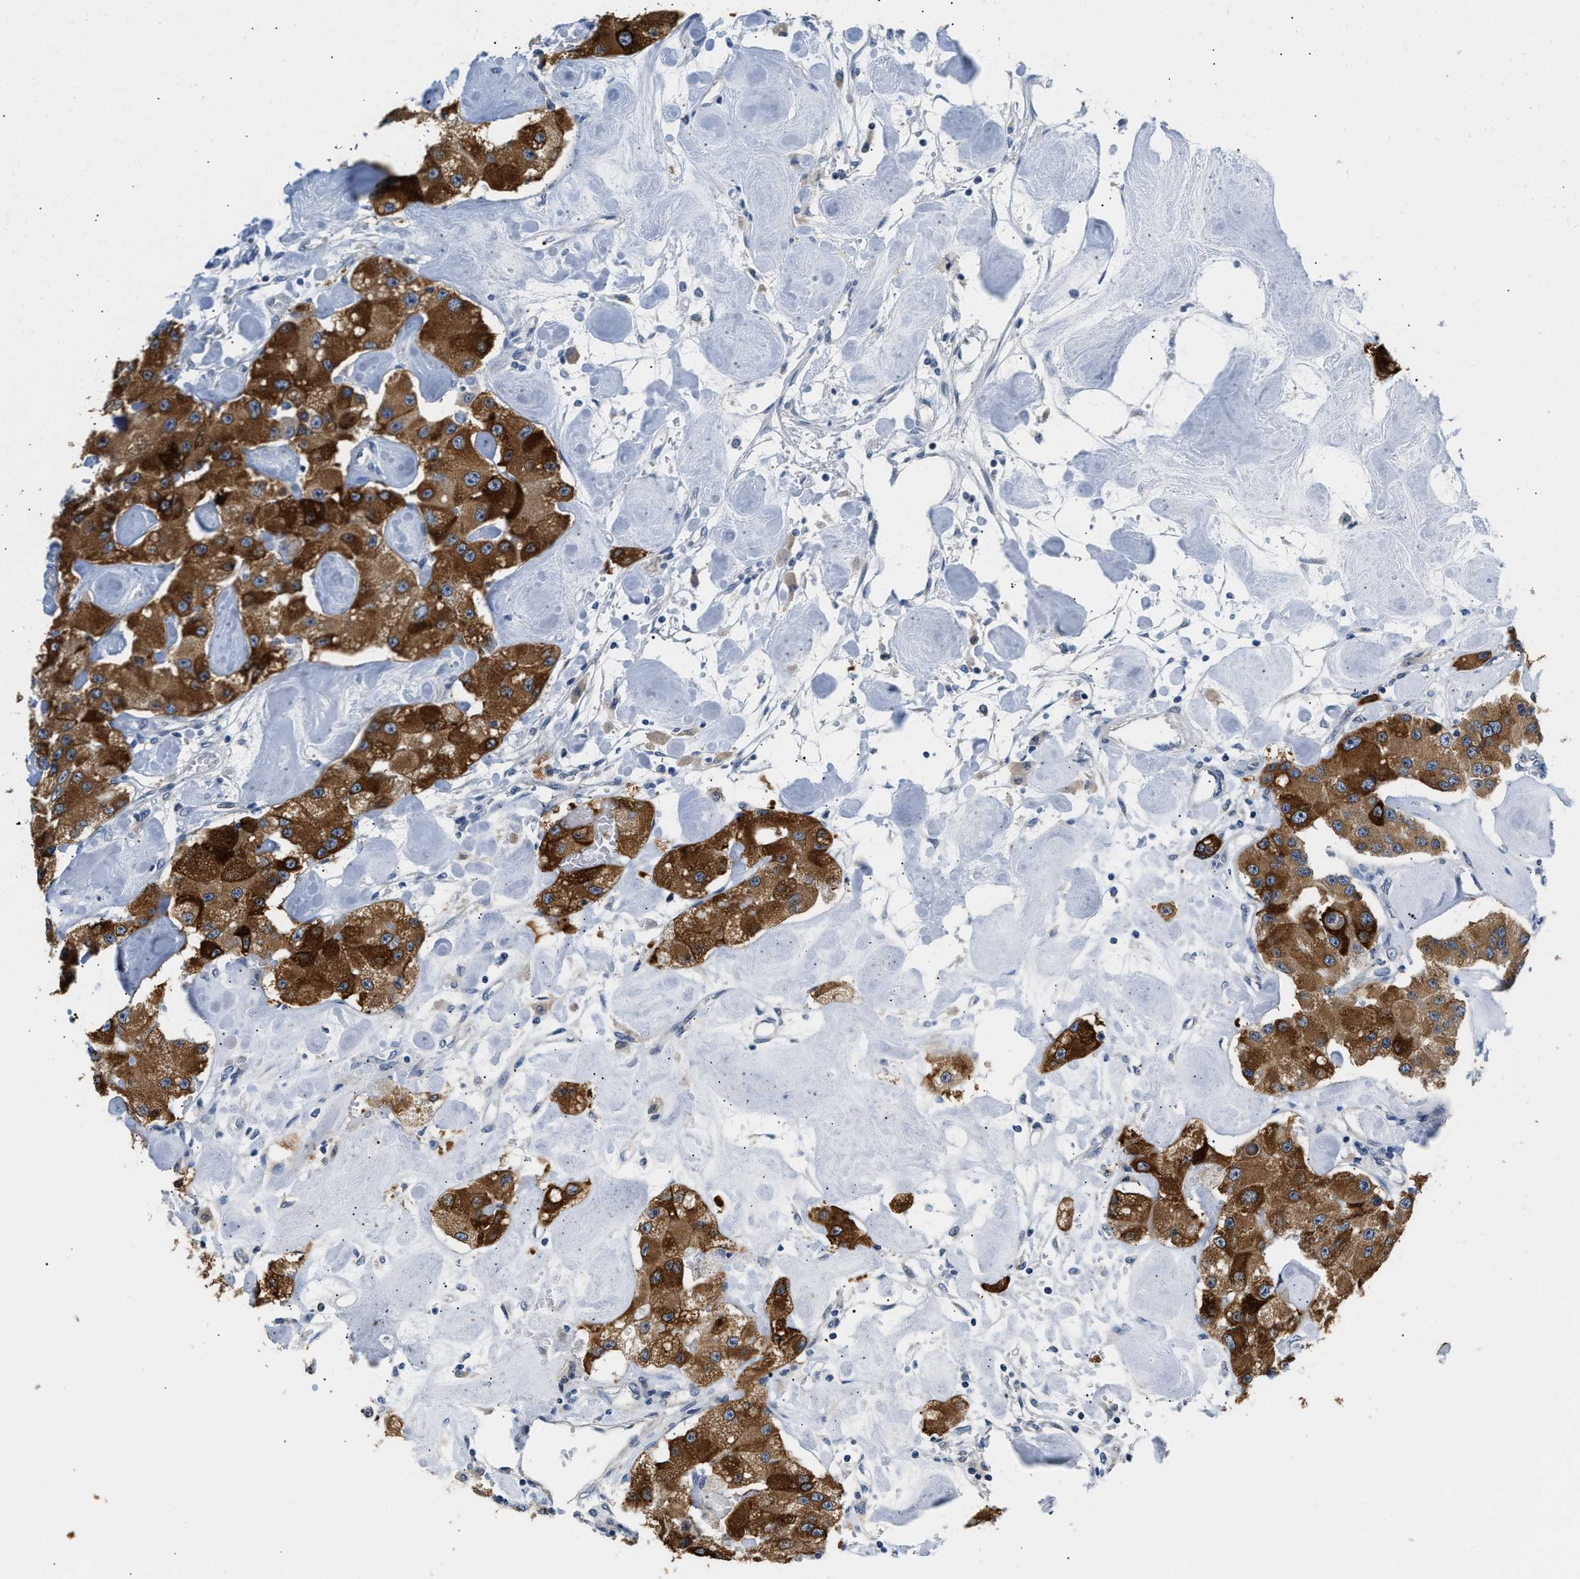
{"staining": {"intensity": "strong", "quantity": ">75%", "location": "cytoplasmic/membranous"}, "tissue": "carcinoid", "cell_type": "Tumor cells", "image_type": "cancer", "snomed": [{"axis": "morphology", "description": "Carcinoid, malignant, NOS"}, {"axis": "topography", "description": "Pancreas"}], "caption": "Protein expression analysis of carcinoid shows strong cytoplasmic/membranous expression in approximately >75% of tumor cells.", "gene": "CLGN", "patient": {"sex": "male", "age": 41}}